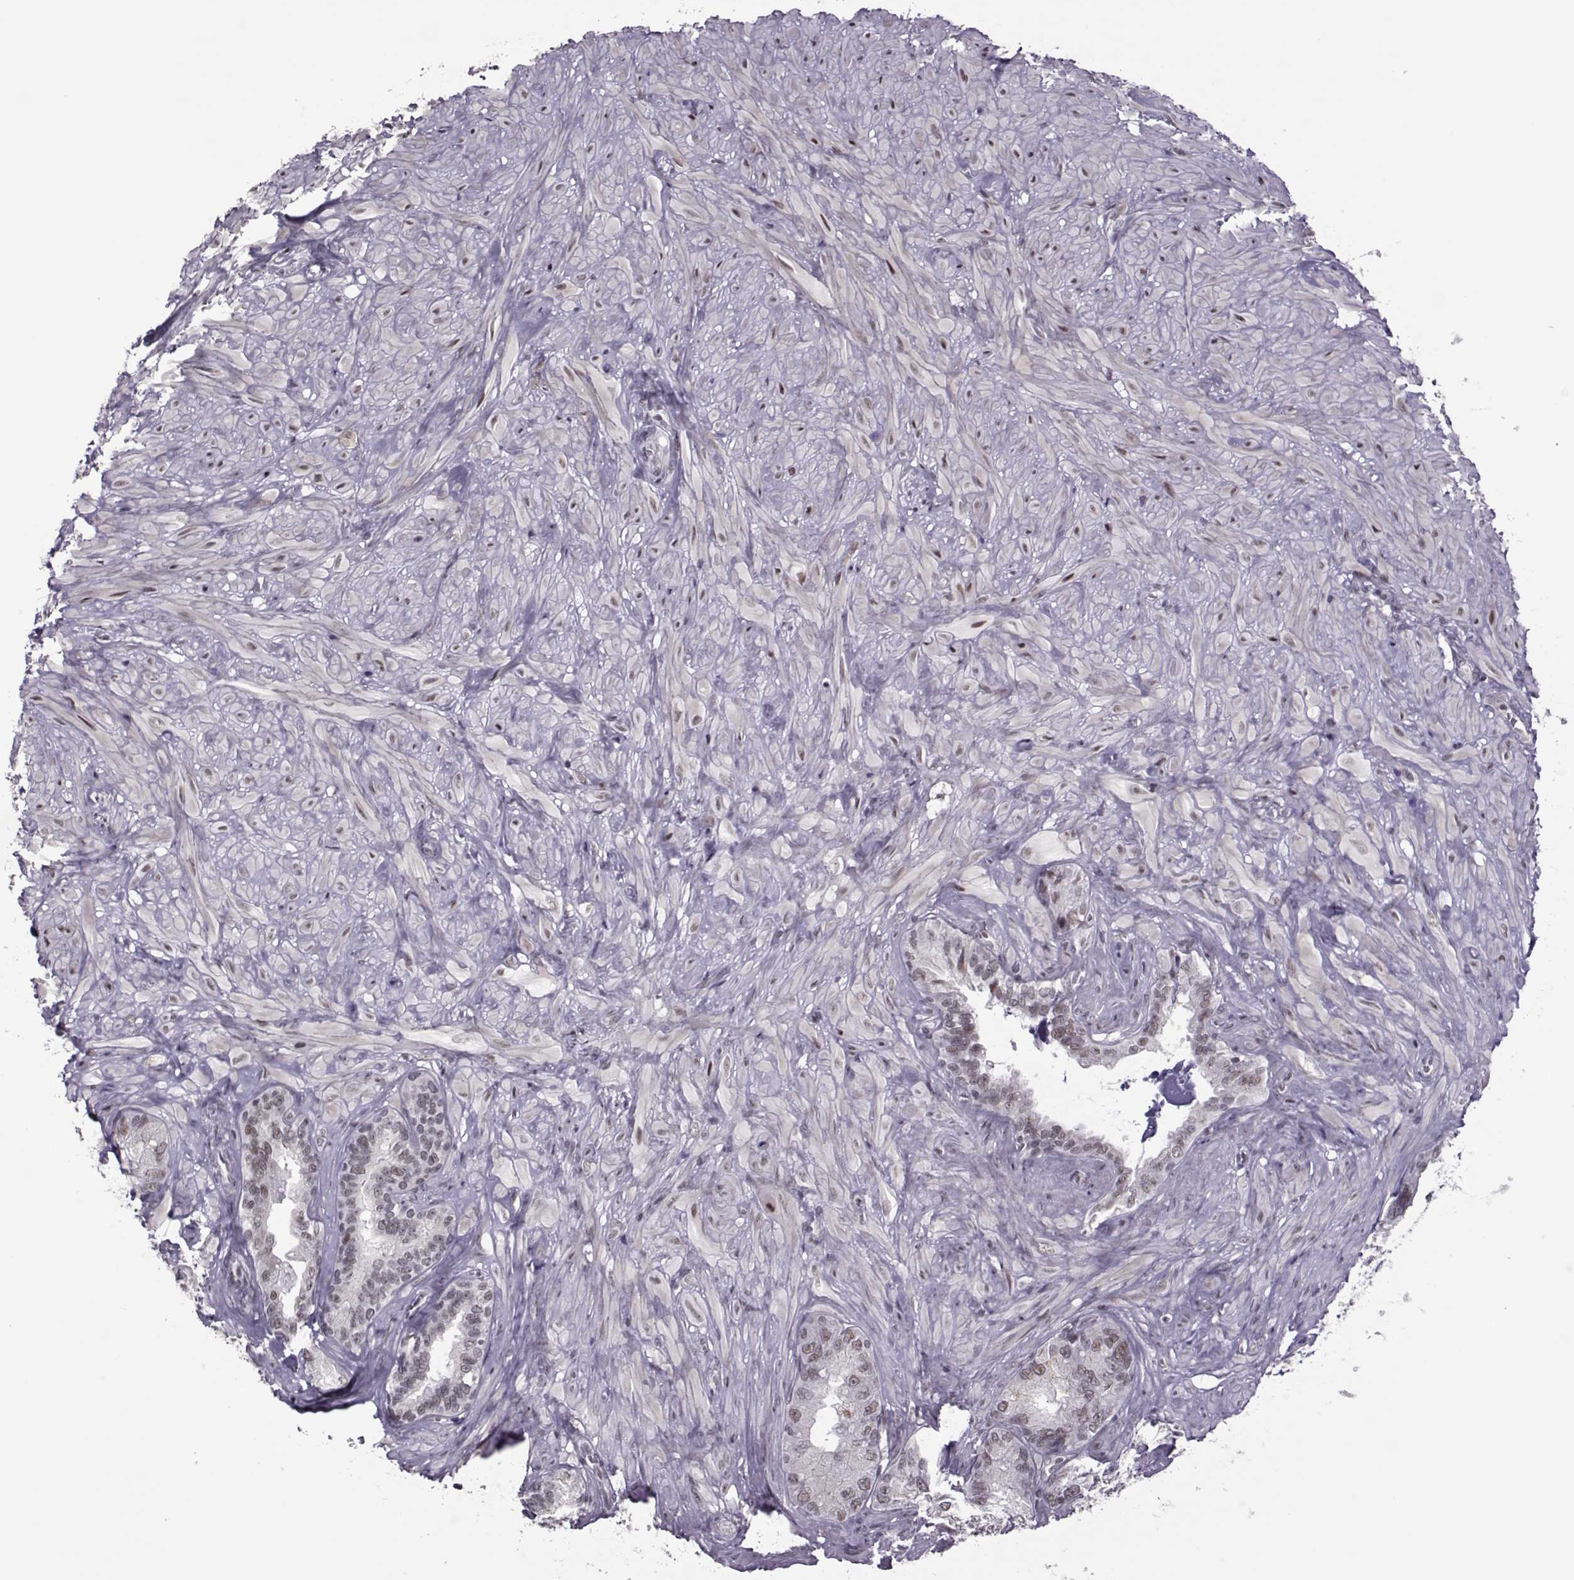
{"staining": {"intensity": "weak", "quantity": "25%-75%", "location": "nuclear"}, "tissue": "seminal vesicle", "cell_type": "Glandular cells", "image_type": "normal", "snomed": [{"axis": "morphology", "description": "Normal tissue, NOS"}, {"axis": "topography", "description": "Seminal veicle"}], "caption": "Immunohistochemistry (IHC) (DAB (3,3'-diaminobenzidine)) staining of normal human seminal vesicle demonstrates weak nuclear protein positivity in approximately 25%-75% of glandular cells.", "gene": "LIN28A", "patient": {"sex": "male", "age": 72}}